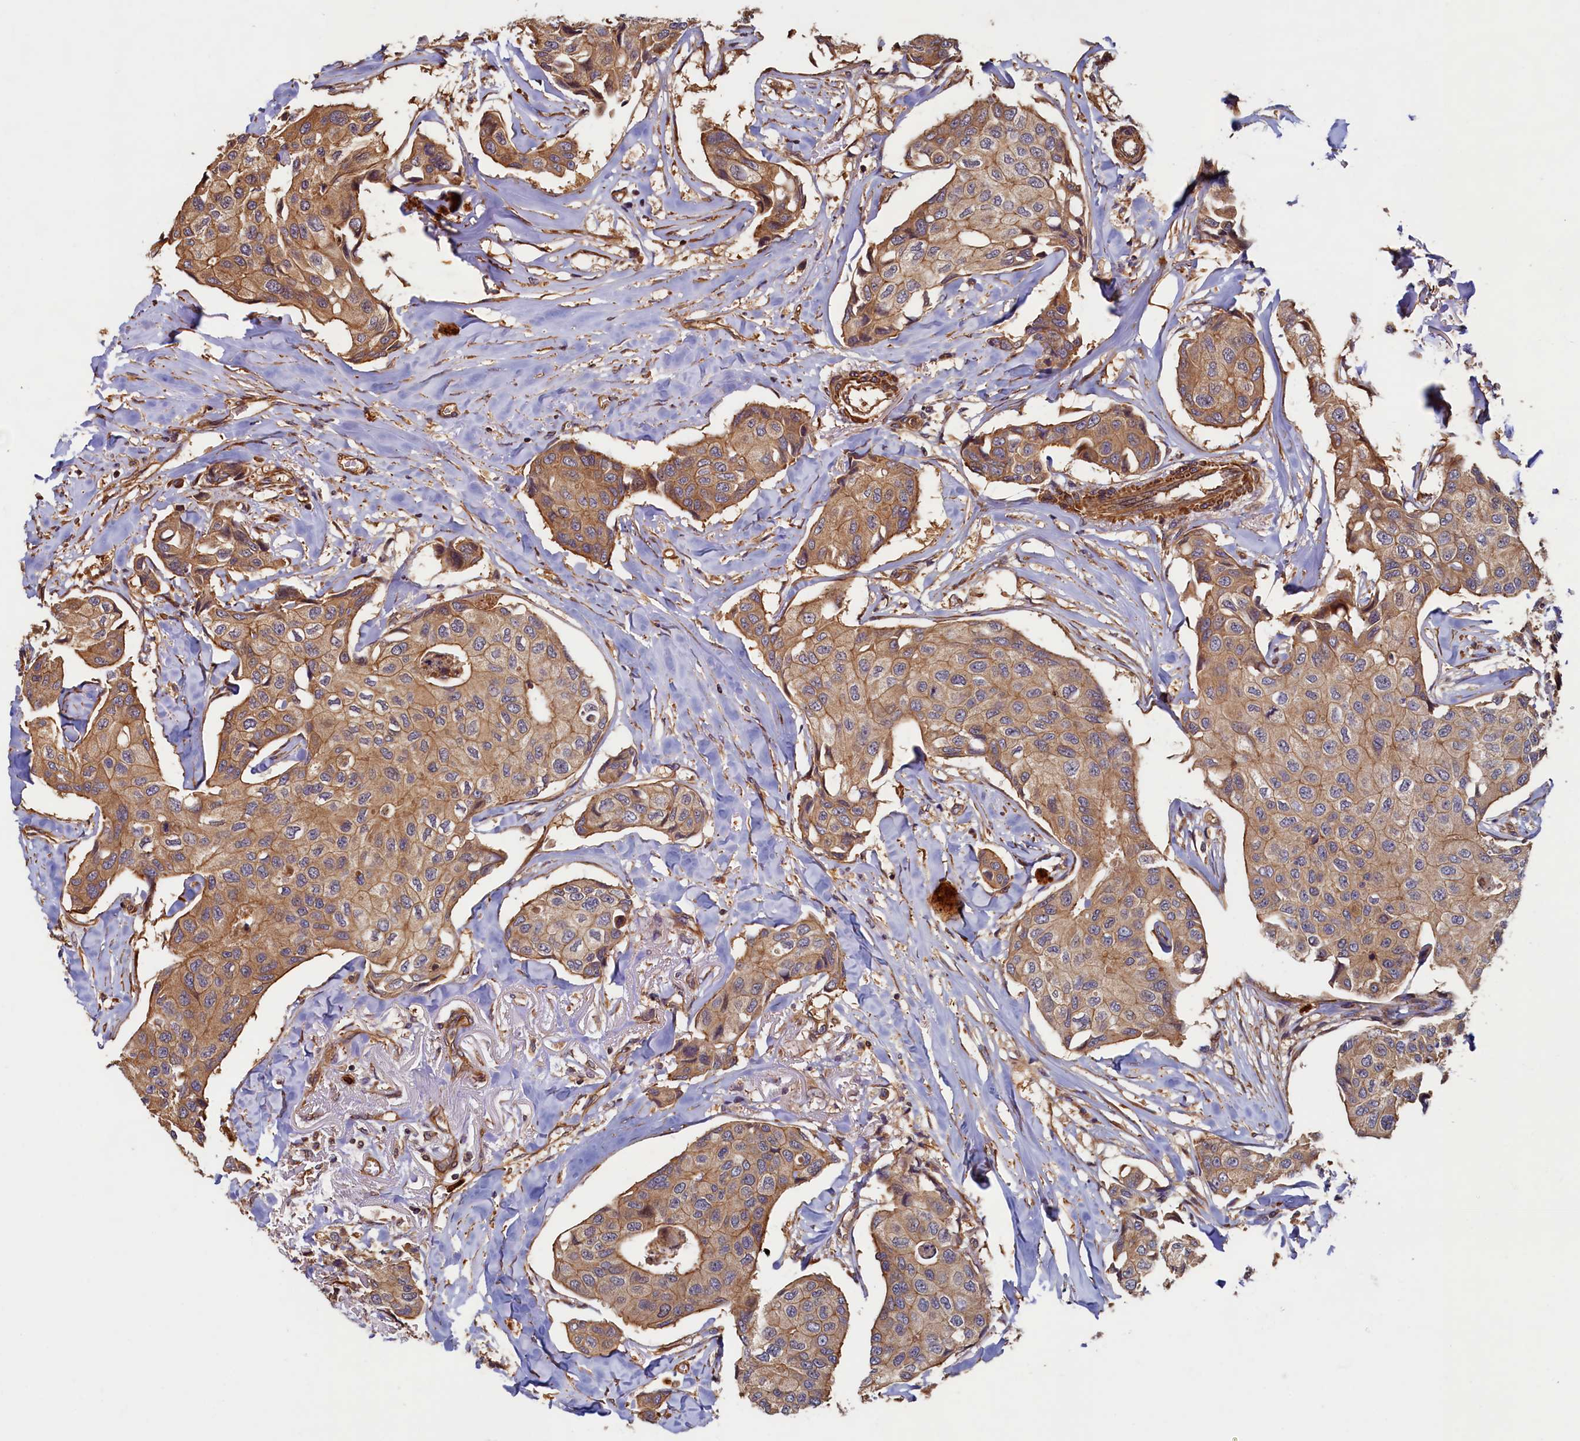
{"staining": {"intensity": "moderate", "quantity": ">75%", "location": "cytoplasmic/membranous"}, "tissue": "breast cancer", "cell_type": "Tumor cells", "image_type": "cancer", "snomed": [{"axis": "morphology", "description": "Duct carcinoma"}, {"axis": "topography", "description": "Breast"}], "caption": "This micrograph shows breast intraductal carcinoma stained with immunohistochemistry to label a protein in brown. The cytoplasmic/membranous of tumor cells show moderate positivity for the protein. Nuclei are counter-stained blue.", "gene": "CCDC102B", "patient": {"sex": "female", "age": 80}}